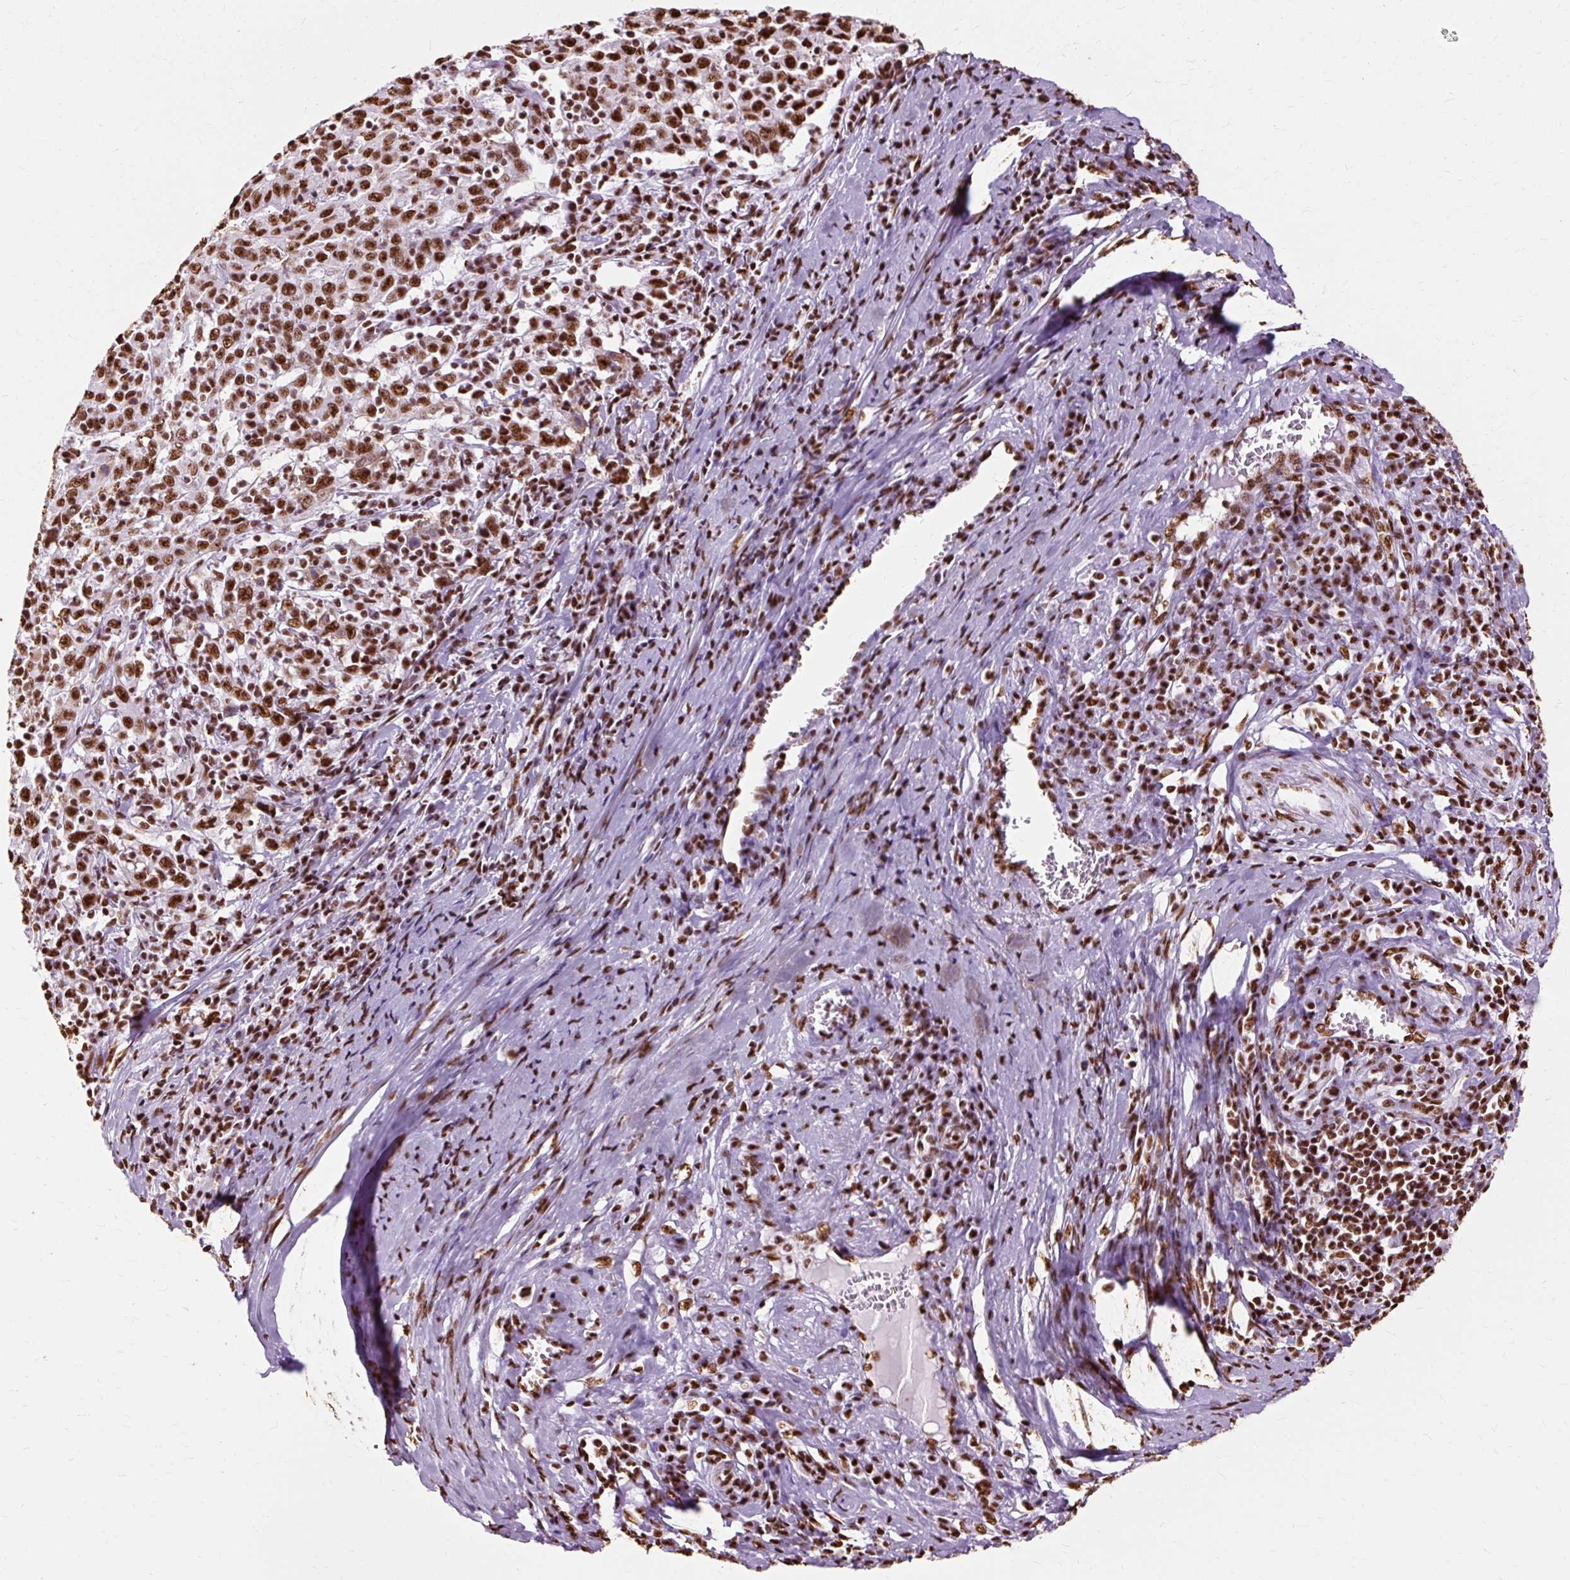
{"staining": {"intensity": "strong", "quantity": ">75%", "location": "nuclear"}, "tissue": "cervical cancer", "cell_type": "Tumor cells", "image_type": "cancer", "snomed": [{"axis": "morphology", "description": "Squamous cell carcinoma, NOS"}, {"axis": "topography", "description": "Cervix"}], "caption": "The histopathology image exhibits a brown stain indicating the presence of a protein in the nuclear of tumor cells in cervical cancer.", "gene": "XRCC6", "patient": {"sex": "female", "age": 46}}